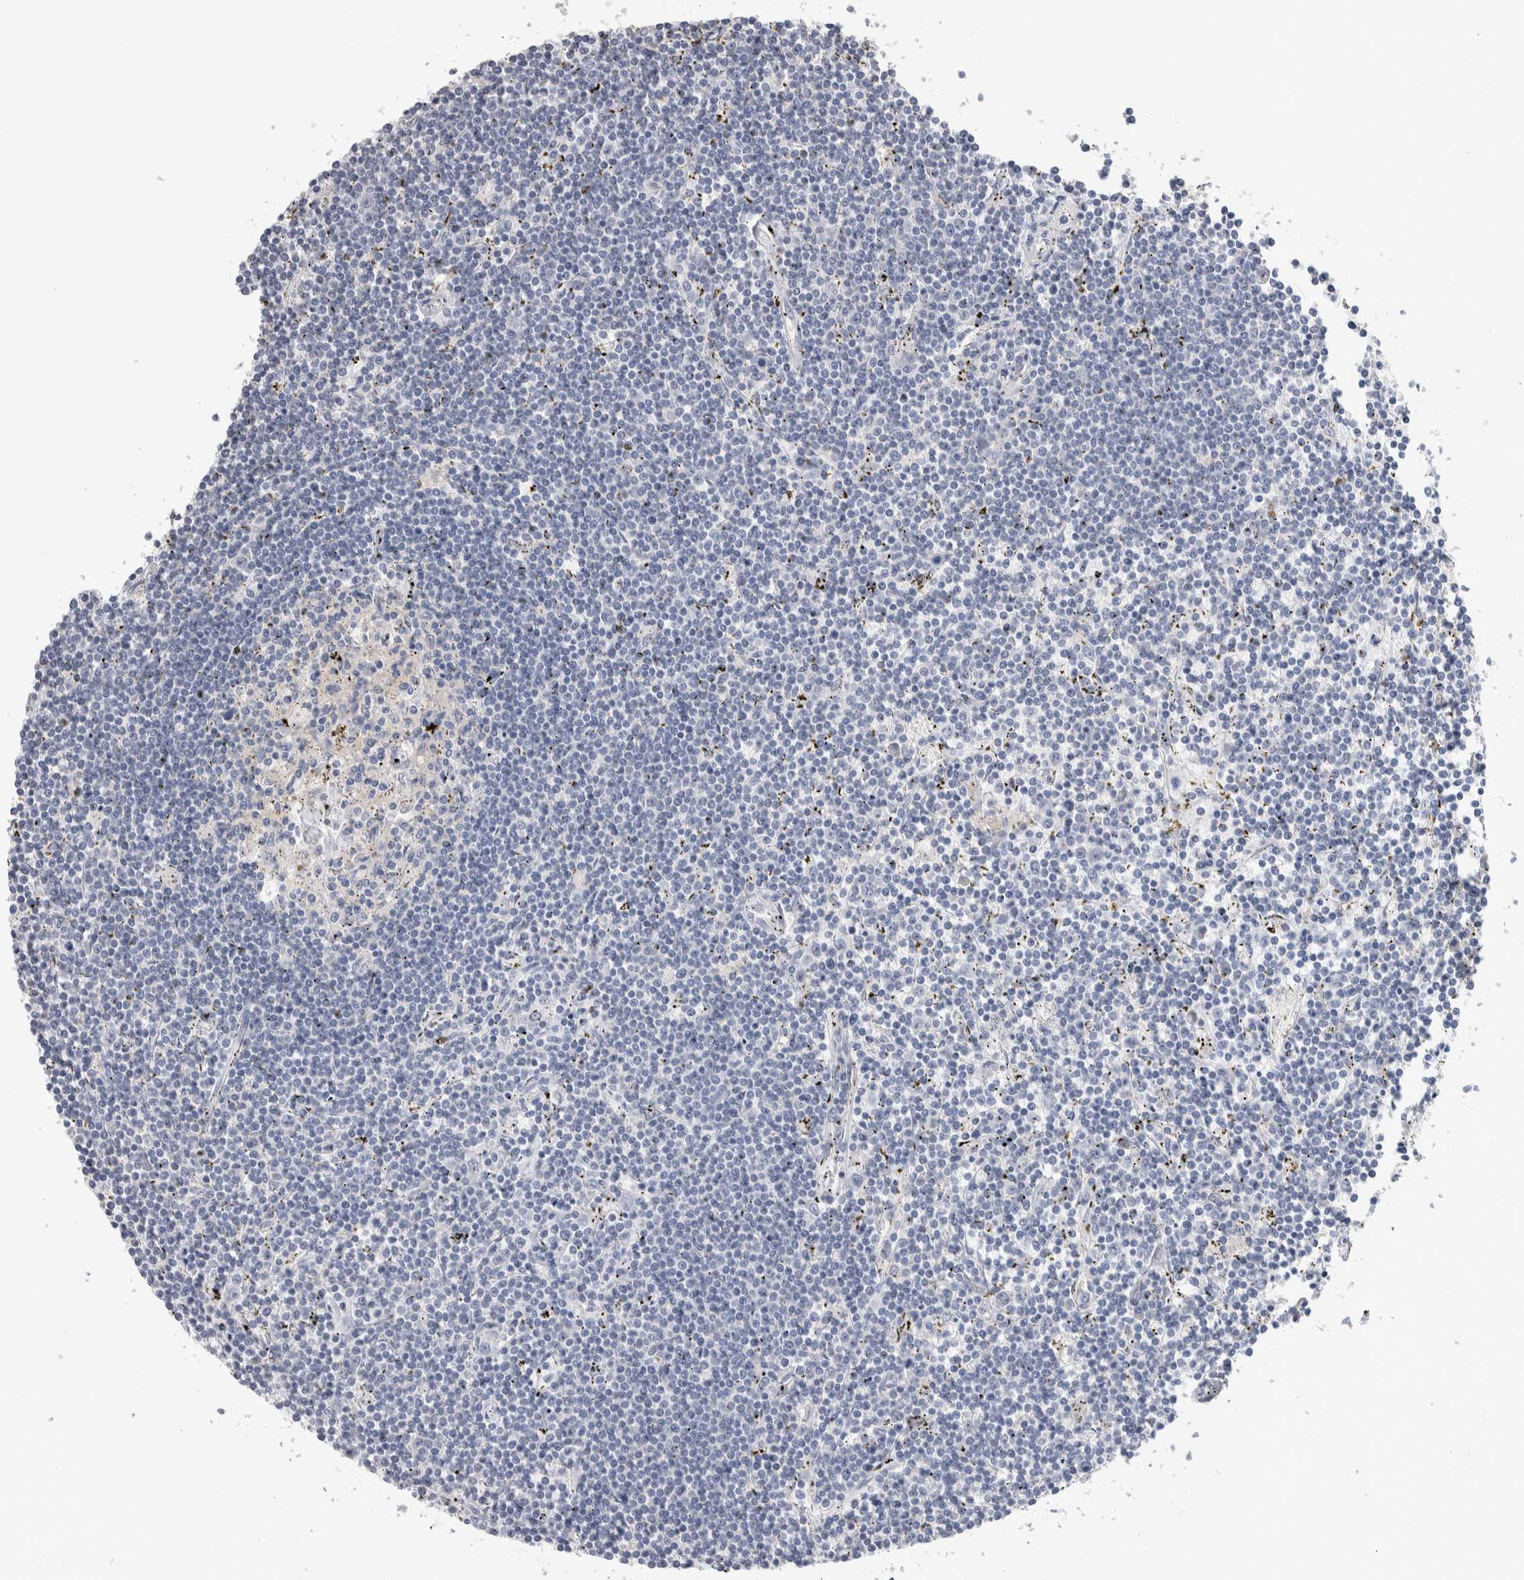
{"staining": {"intensity": "negative", "quantity": "none", "location": "none"}, "tissue": "lymphoma", "cell_type": "Tumor cells", "image_type": "cancer", "snomed": [{"axis": "morphology", "description": "Malignant lymphoma, non-Hodgkin's type, Low grade"}, {"axis": "topography", "description": "Spleen"}], "caption": "This micrograph is of malignant lymphoma, non-Hodgkin's type (low-grade) stained with immunohistochemistry to label a protein in brown with the nuclei are counter-stained blue. There is no staining in tumor cells.", "gene": "TMEM102", "patient": {"sex": "male", "age": 76}}